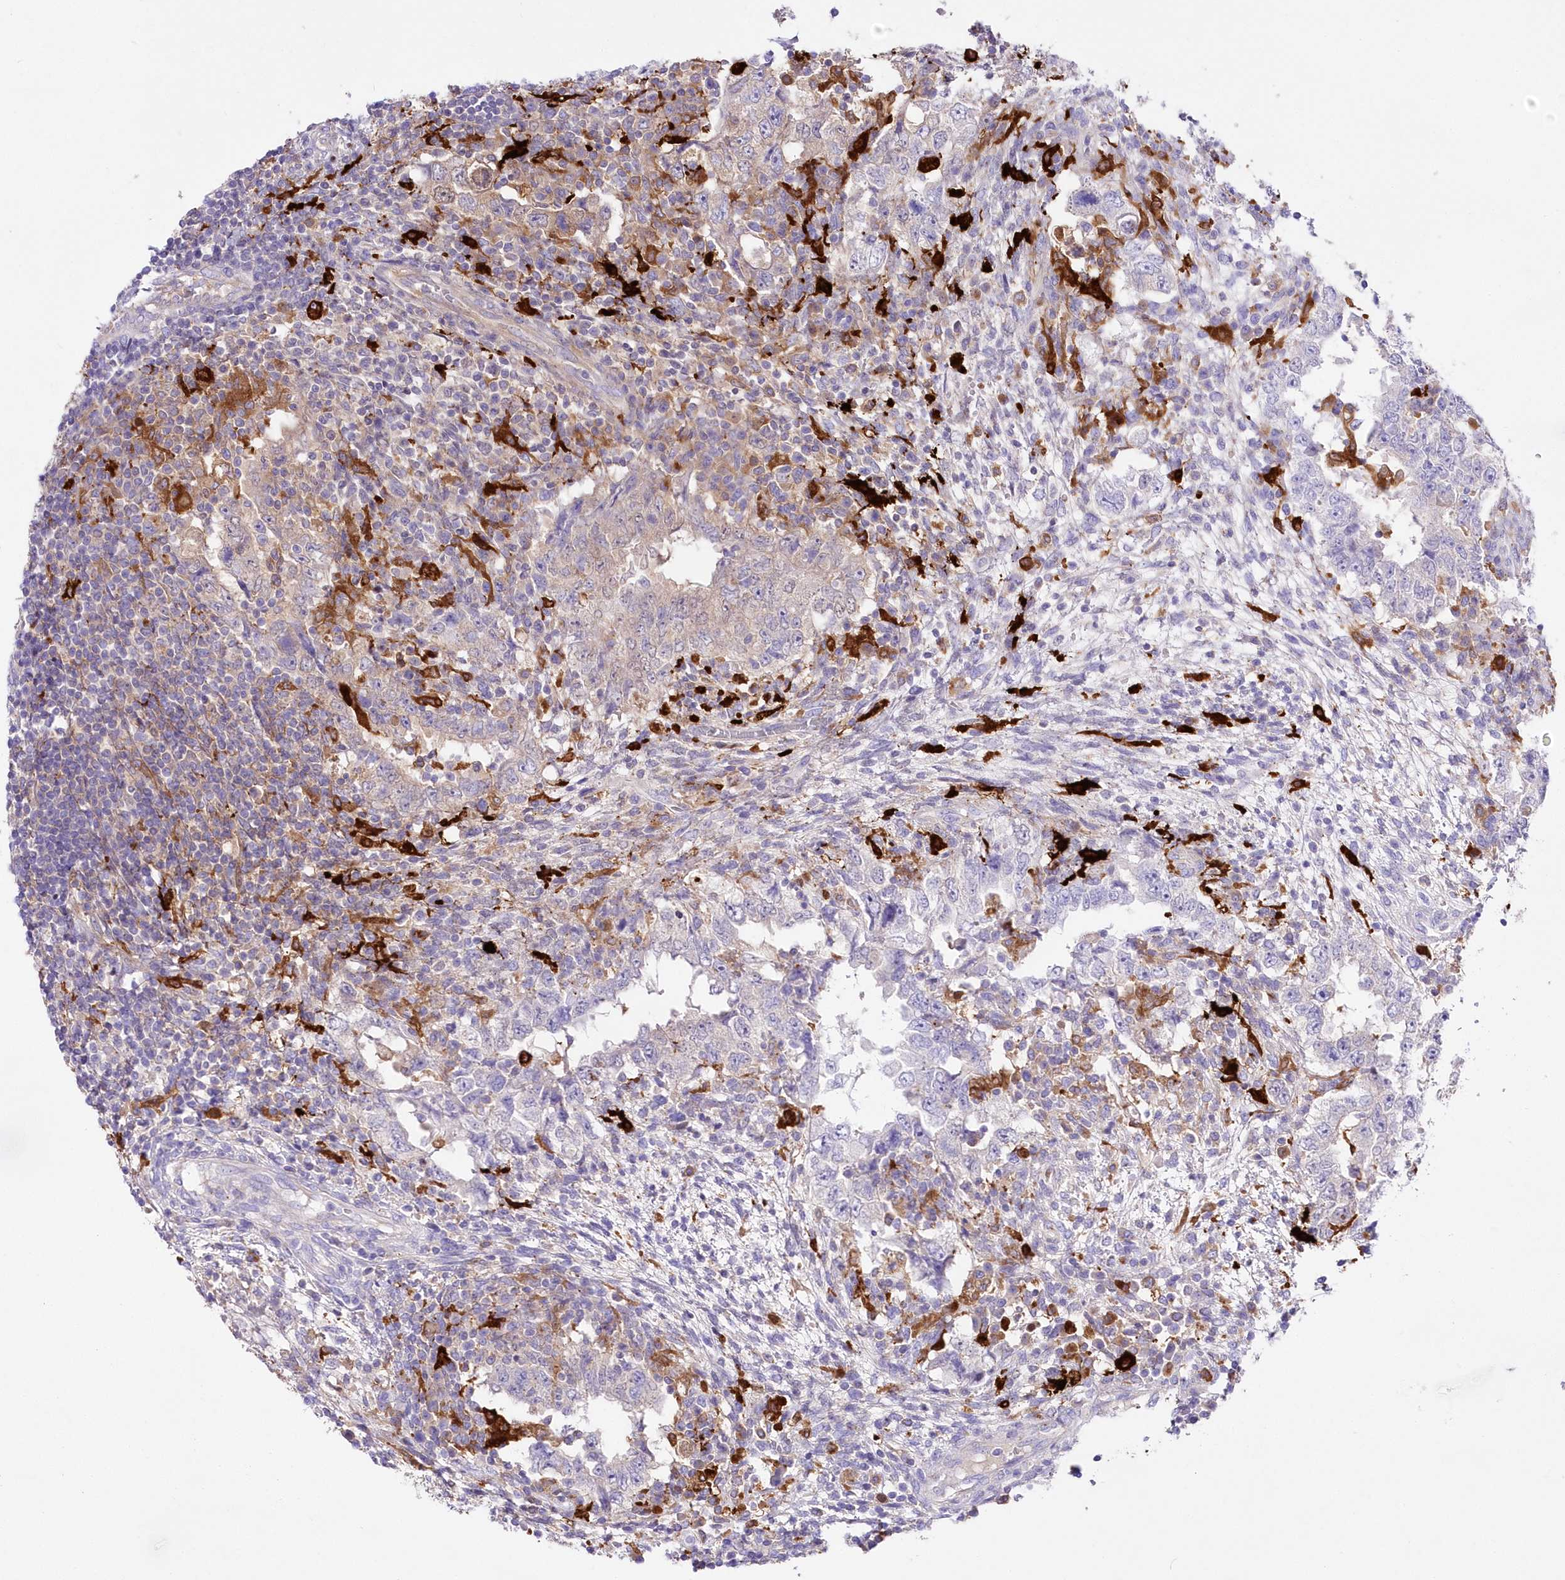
{"staining": {"intensity": "moderate", "quantity": "<25%", "location": "cytoplasmic/membranous"}, "tissue": "testis cancer", "cell_type": "Tumor cells", "image_type": "cancer", "snomed": [{"axis": "morphology", "description": "Carcinoma, Embryonal, NOS"}, {"axis": "topography", "description": "Testis"}], "caption": "The immunohistochemical stain highlights moderate cytoplasmic/membranous expression in tumor cells of embryonal carcinoma (testis) tissue. (IHC, brightfield microscopy, high magnification).", "gene": "DNAJC19", "patient": {"sex": "male", "age": 26}}